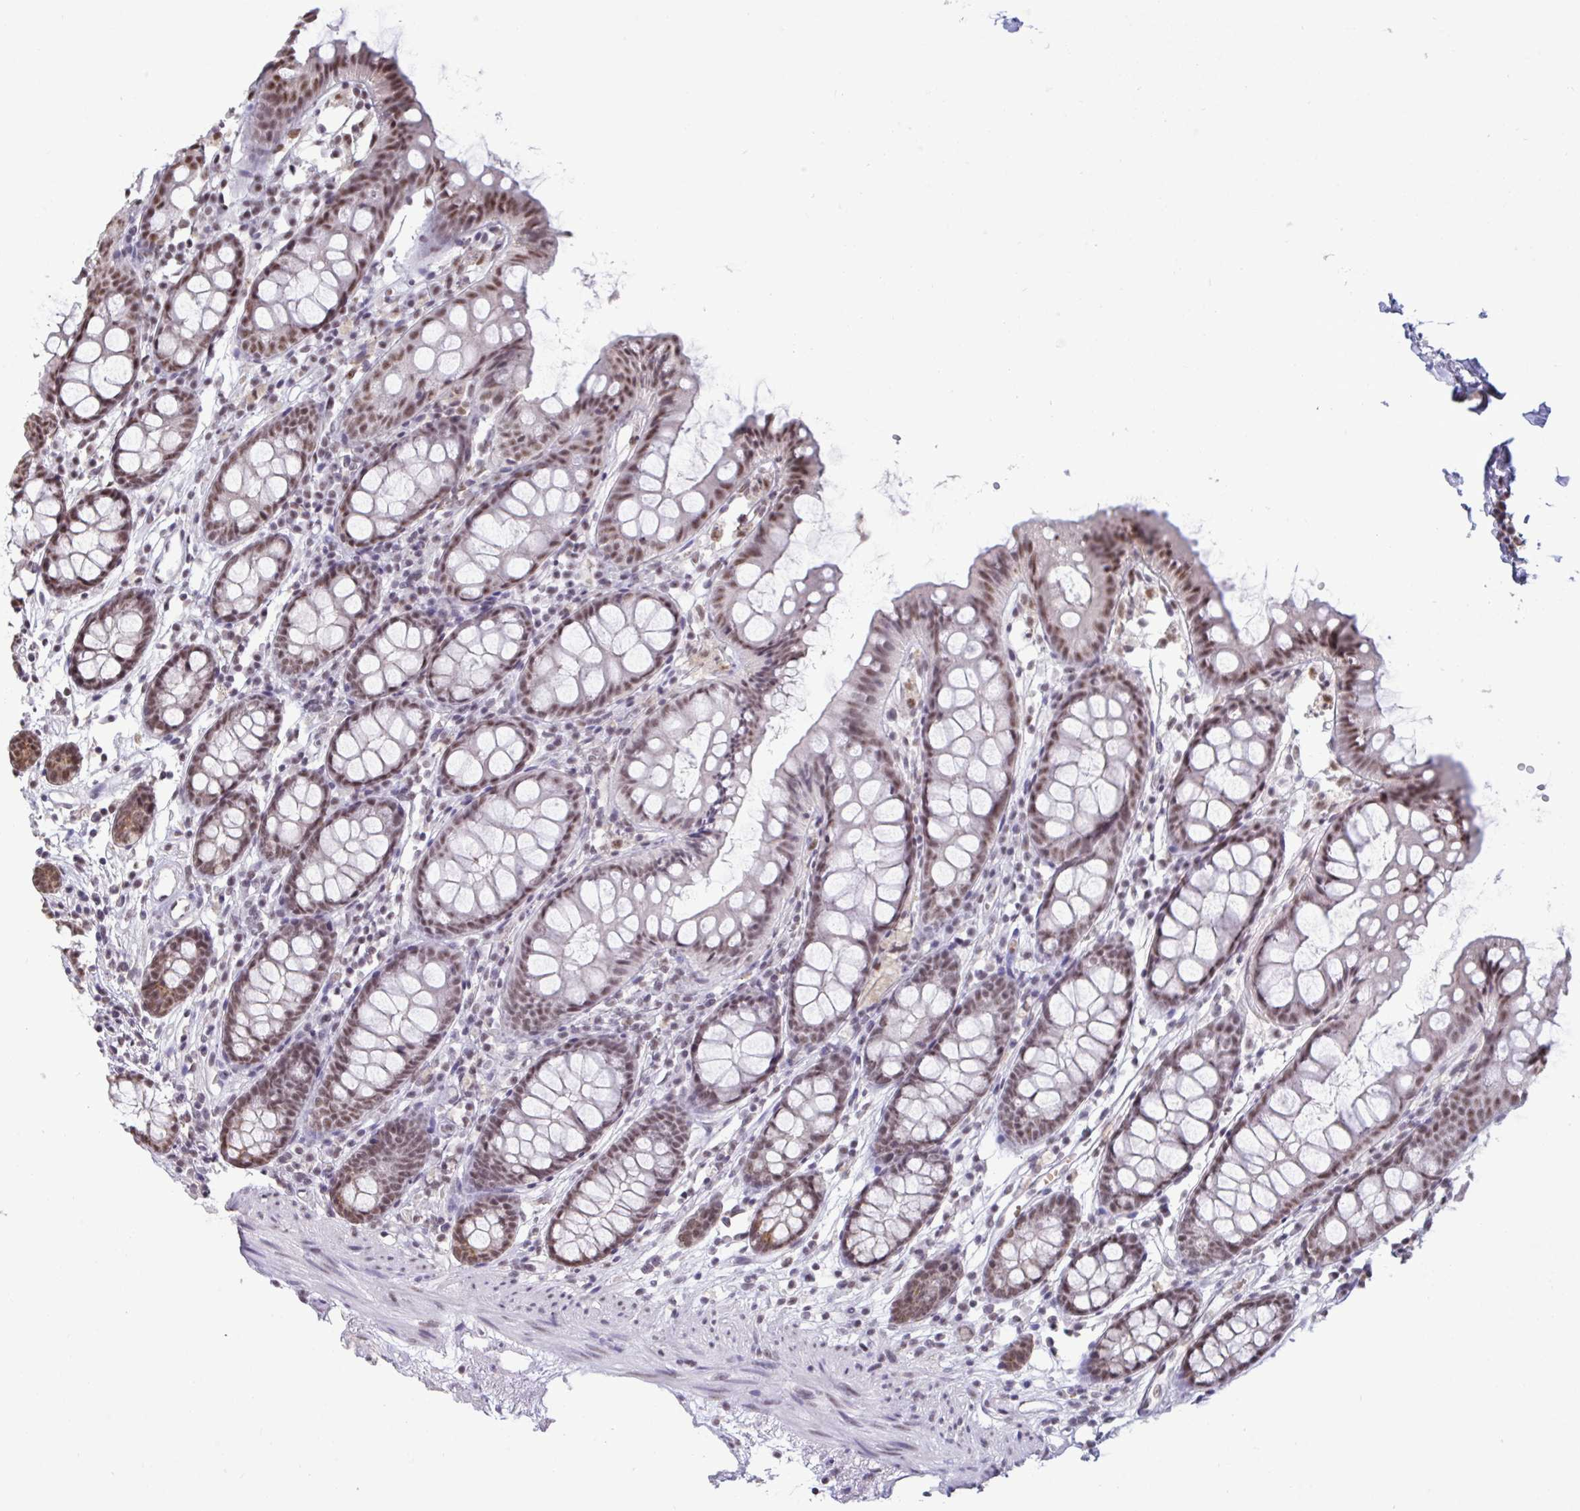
{"staining": {"intensity": "moderate", "quantity": ">75%", "location": "nuclear"}, "tissue": "colon", "cell_type": "Endothelial cells", "image_type": "normal", "snomed": [{"axis": "morphology", "description": "Normal tissue, NOS"}, {"axis": "topography", "description": "Colon"}], "caption": "Protein staining of benign colon shows moderate nuclear positivity in approximately >75% of endothelial cells.", "gene": "PUF60", "patient": {"sex": "female", "age": 84}}